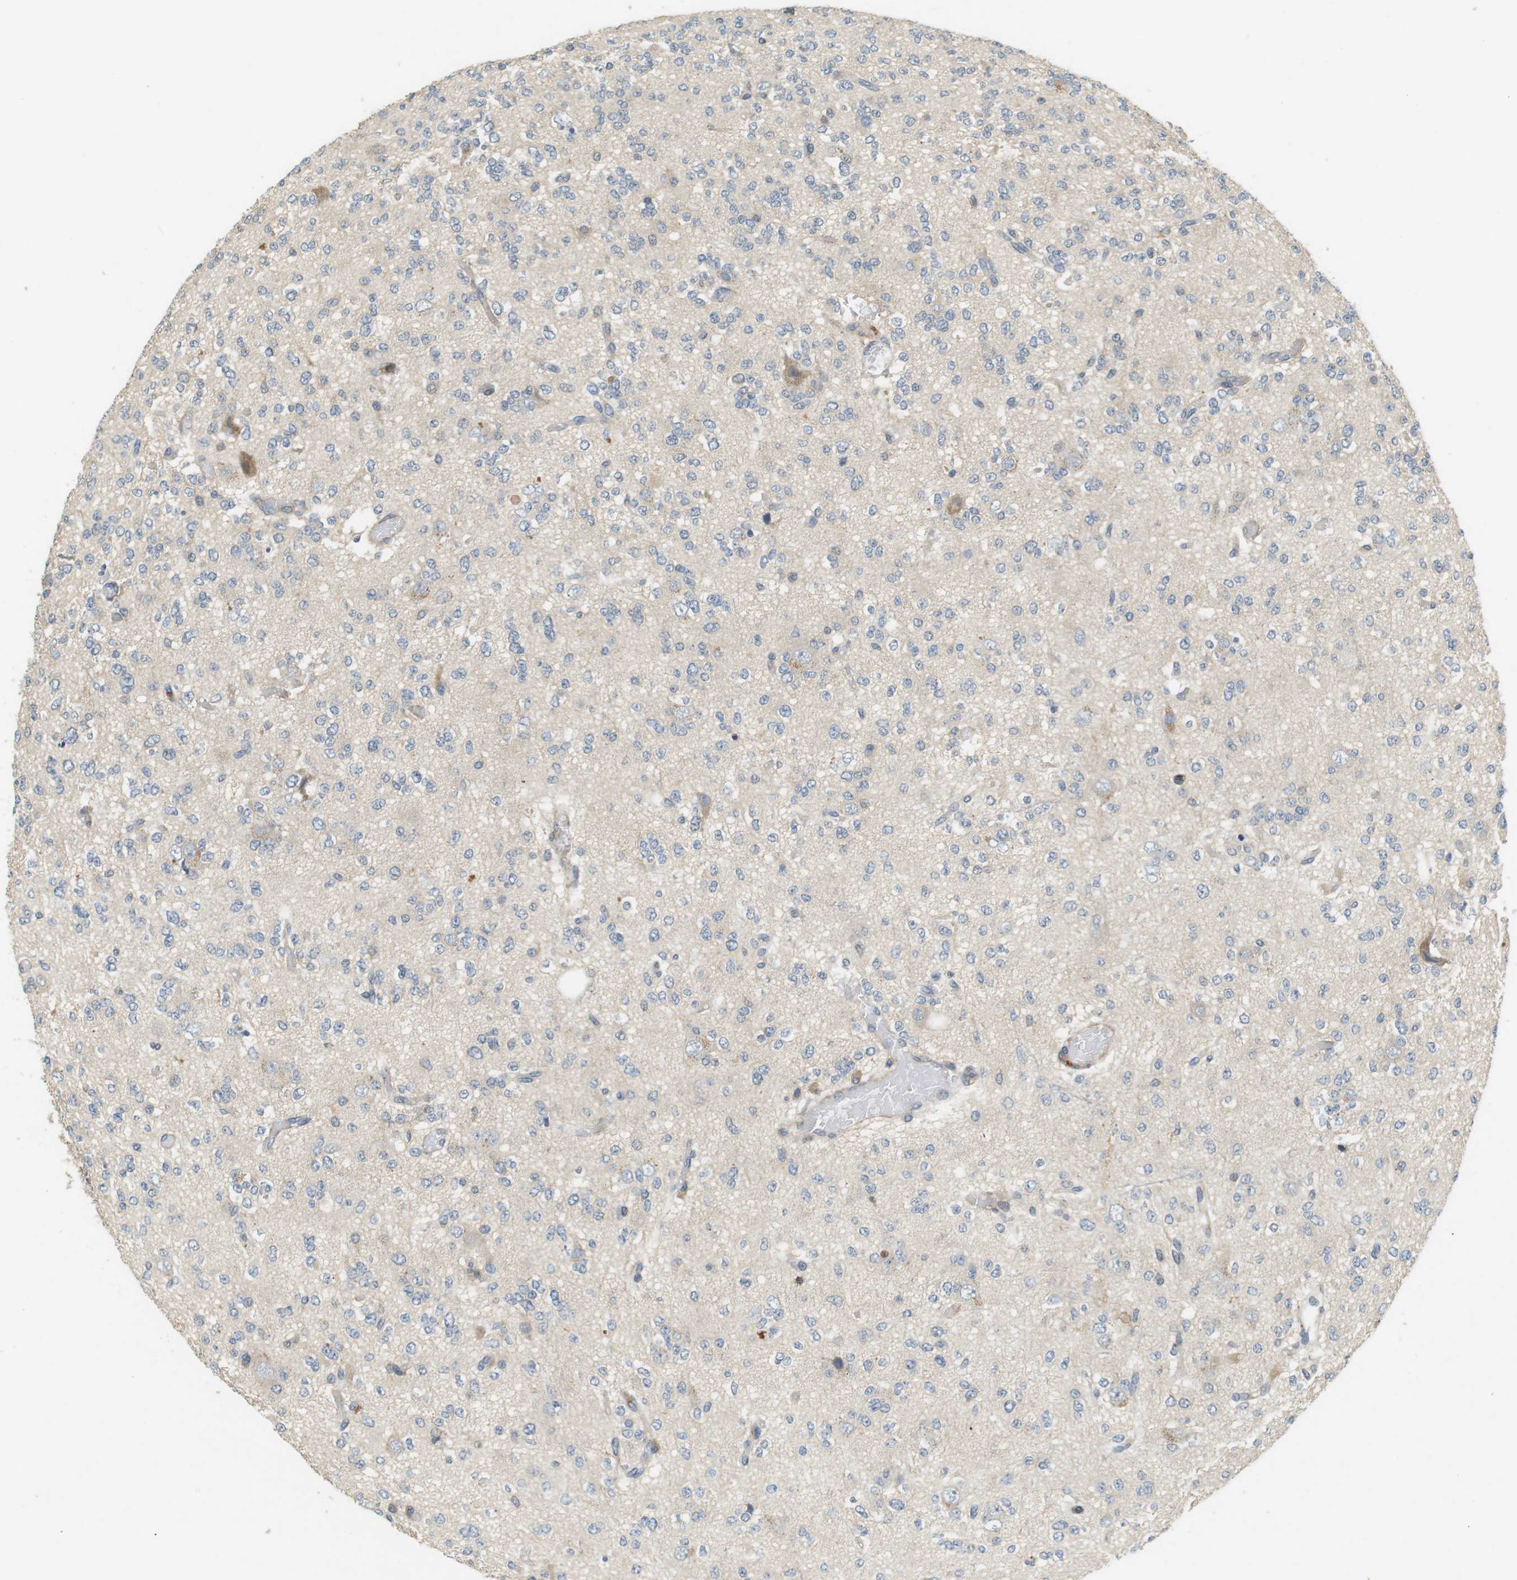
{"staining": {"intensity": "negative", "quantity": "none", "location": "none"}, "tissue": "glioma", "cell_type": "Tumor cells", "image_type": "cancer", "snomed": [{"axis": "morphology", "description": "Glioma, malignant, Low grade"}, {"axis": "topography", "description": "Brain"}], "caption": "Tumor cells show no significant protein staining in malignant glioma (low-grade).", "gene": "P2RY1", "patient": {"sex": "male", "age": 38}}